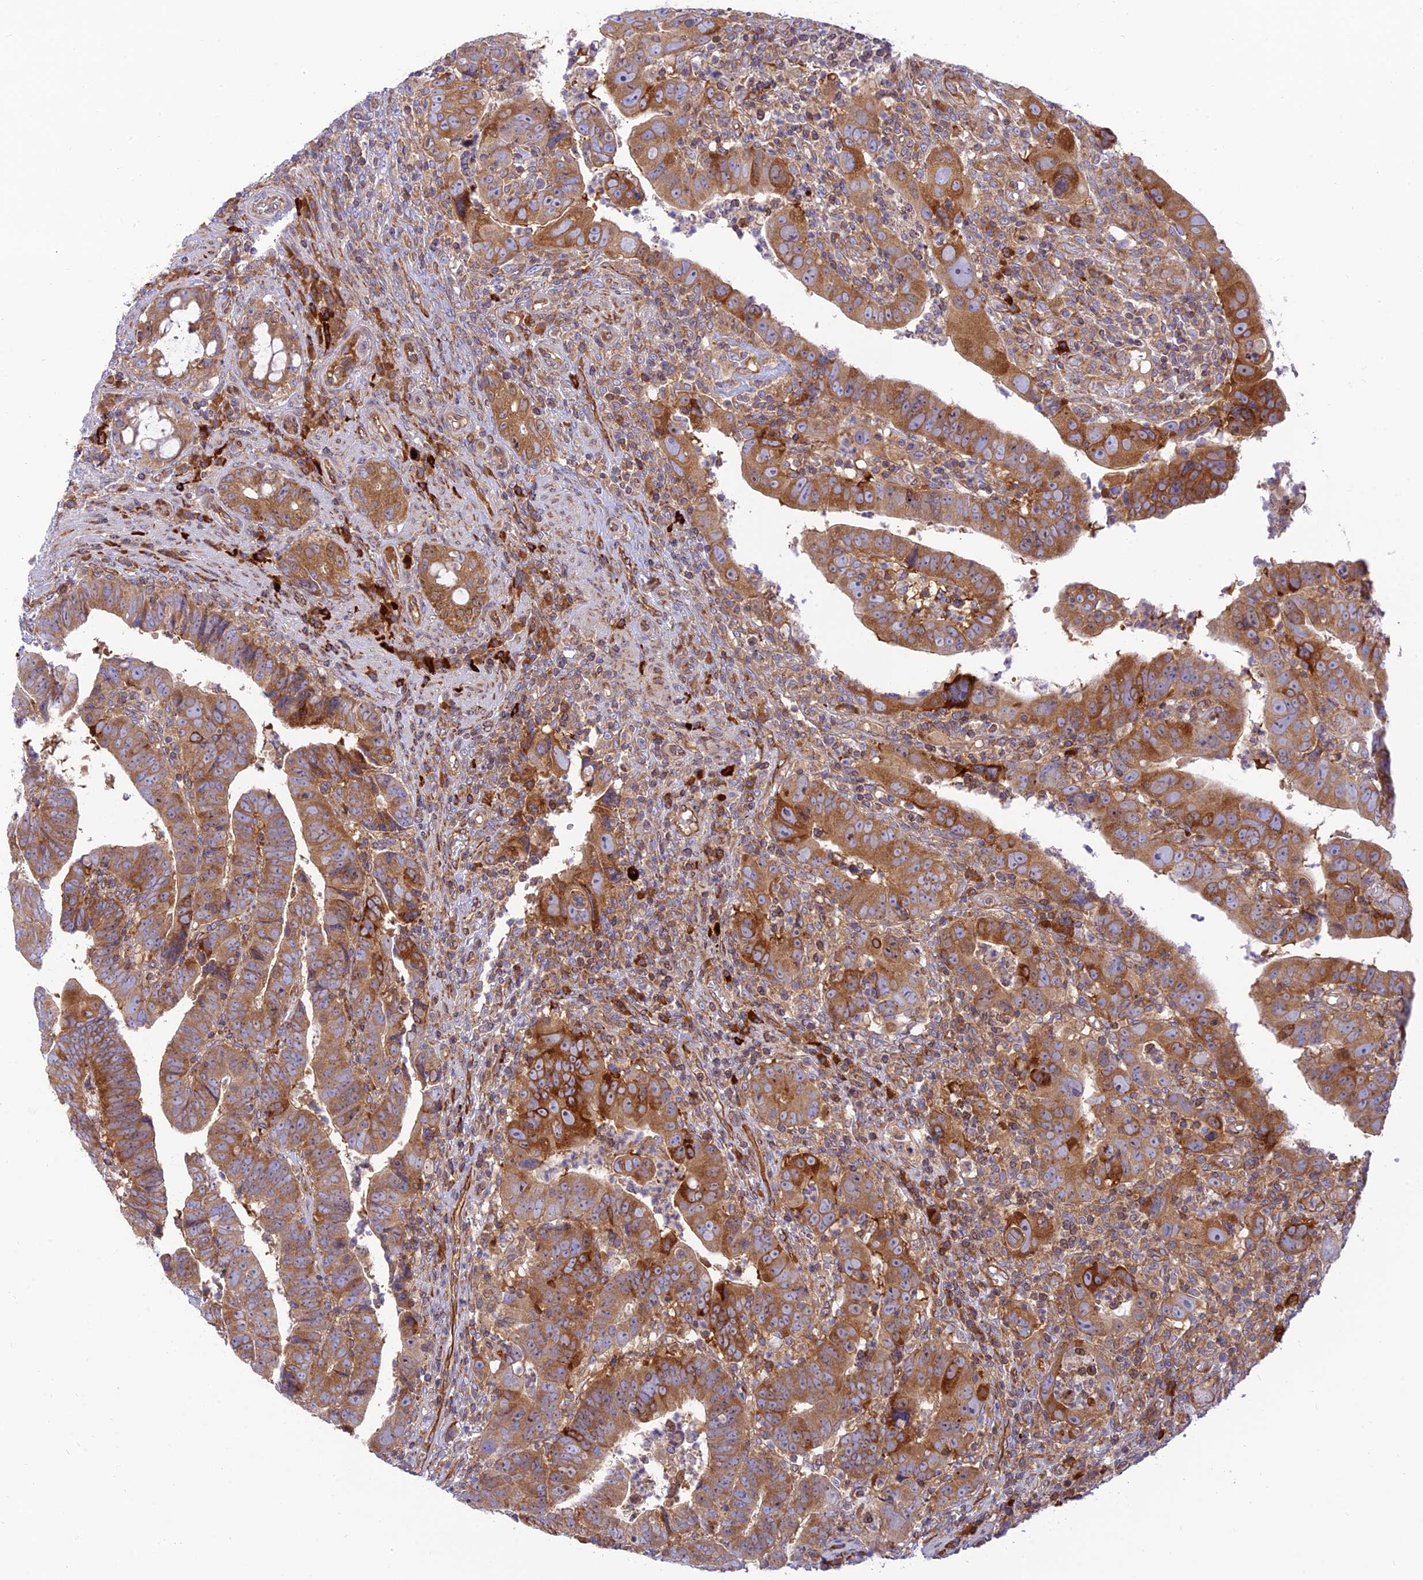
{"staining": {"intensity": "moderate", "quantity": ">75%", "location": "cytoplasmic/membranous"}, "tissue": "colorectal cancer", "cell_type": "Tumor cells", "image_type": "cancer", "snomed": [{"axis": "morphology", "description": "Normal tissue, NOS"}, {"axis": "morphology", "description": "Adenocarcinoma, NOS"}, {"axis": "topography", "description": "Rectum"}], "caption": "Tumor cells reveal medium levels of moderate cytoplasmic/membranous expression in approximately >75% of cells in human colorectal cancer (adenocarcinoma).", "gene": "PIMREG", "patient": {"sex": "female", "age": 65}}